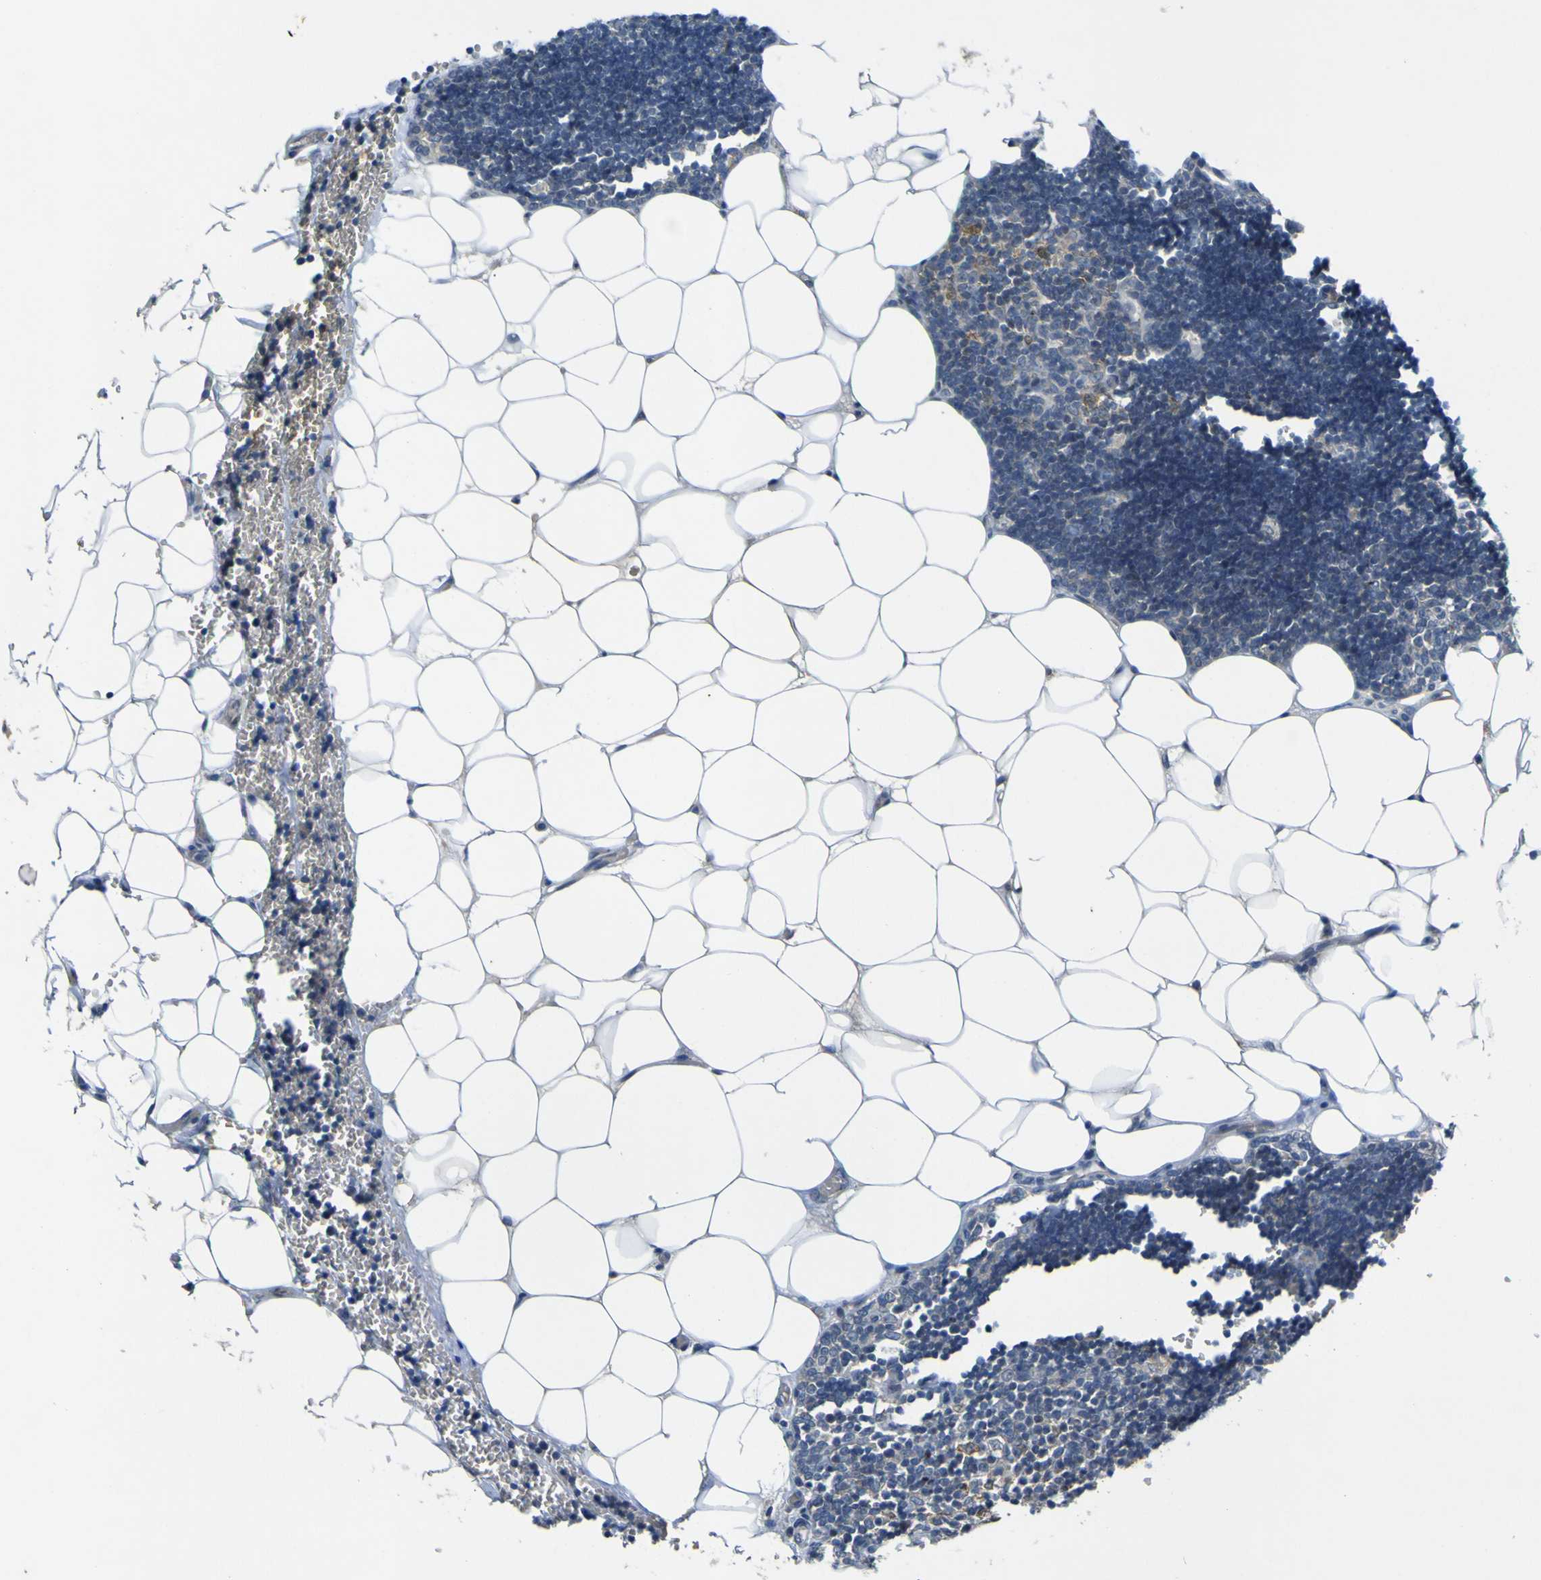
{"staining": {"intensity": "negative", "quantity": "none", "location": "none"}, "tissue": "lymph node", "cell_type": "Germinal center cells", "image_type": "normal", "snomed": [{"axis": "morphology", "description": "Normal tissue, NOS"}, {"axis": "topography", "description": "Lymph node"}], "caption": "Immunohistochemistry histopathology image of normal lymph node: lymph node stained with DAB reveals no significant protein expression in germinal center cells. (DAB immunohistochemistry (IHC), high magnification).", "gene": "LDLR", "patient": {"sex": "male", "age": 33}}